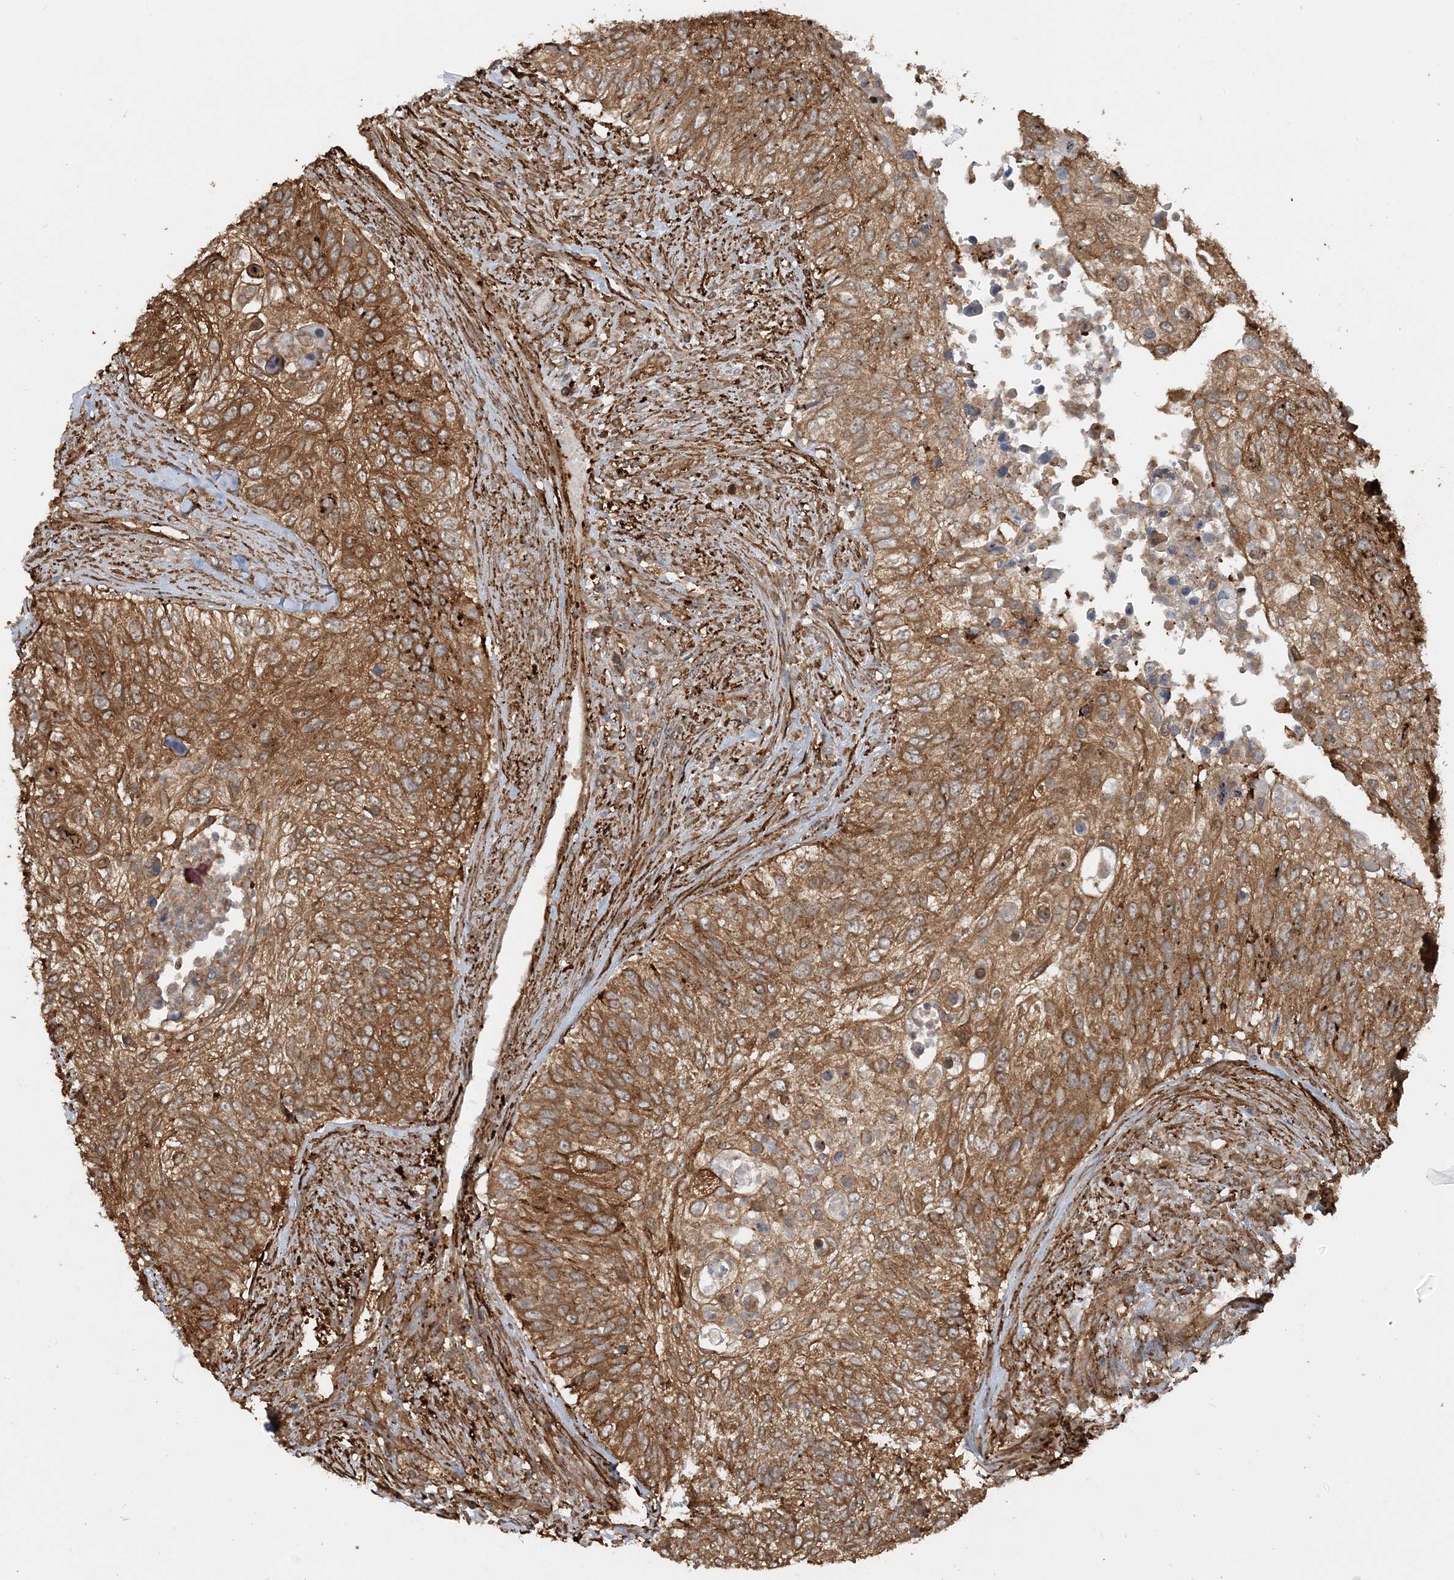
{"staining": {"intensity": "strong", "quantity": ">75%", "location": "cytoplasmic/membranous"}, "tissue": "urothelial cancer", "cell_type": "Tumor cells", "image_type": "cancer", "snomed": [{"axis": "morphology", "description": "Urothelial carcinoma, High grade"}, {"axis": "topography", "description": "Urinary bladder"}], "caption": "High-grade urothelial carcinoma tissue displays strong cytoplasmic/membranous positivity in approximately >75% of tumor cells, visualized by immunohistochemistry. Immunohistochemistry stains the protein in brown and the nuclei are stained blue.", "gene": "DSTN", "patient": {"sex": "female", "age": 60}}